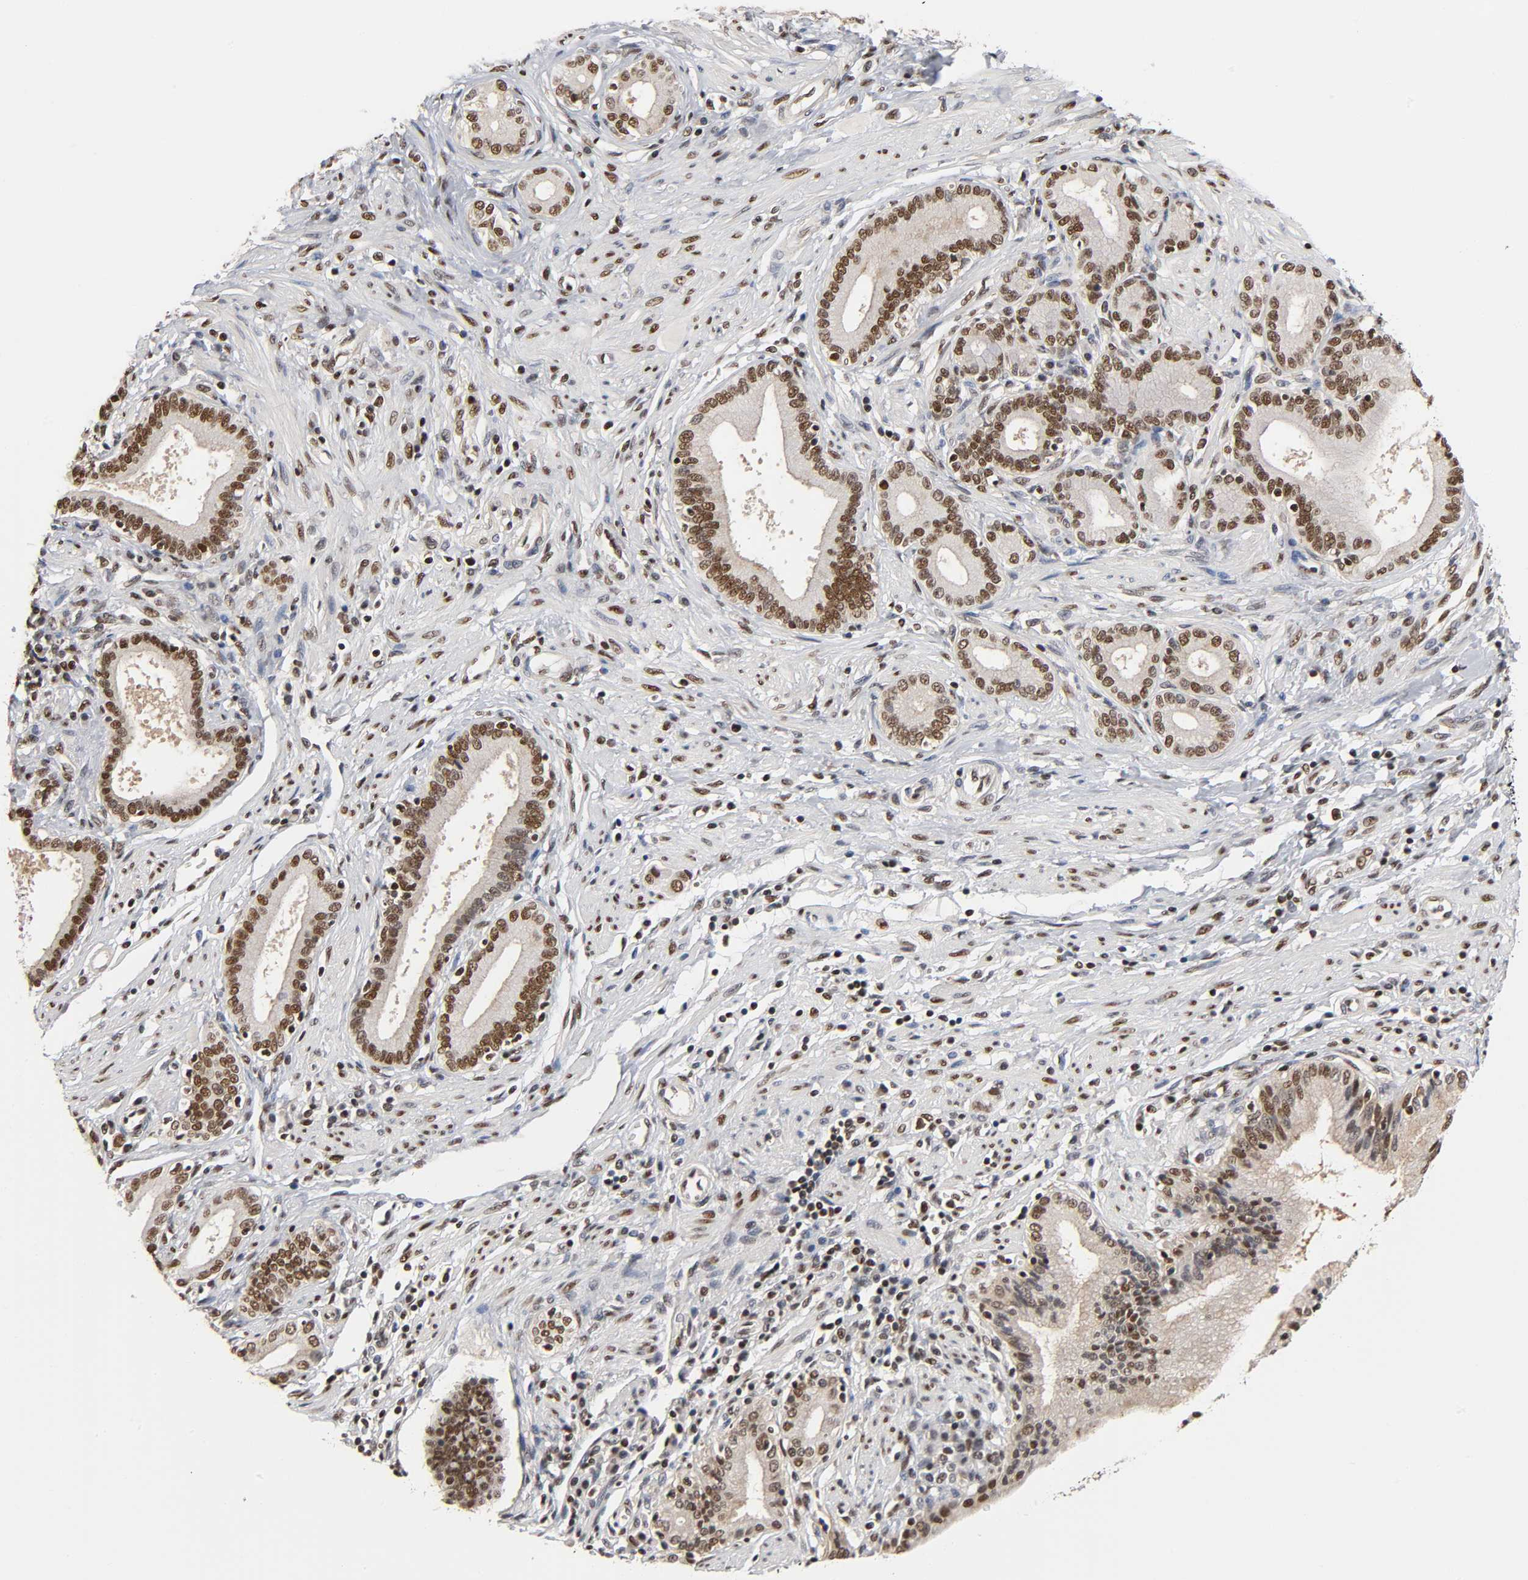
{"staining": {"intensity": "strong", "quantity": ">75%", "location": "nuclear"}, "tissue": "pancreatic cancer", "cell_type": "Tumor cells", "image_type": "cancer", "snomed": [{"axis": "morphology", "description": "Adenocarcinoma, NOS"}, {"axis": "topography", "description": "Pancreas"}], "caption": "Pancreatic cancer (adenocarcinoma) tissue reveals strong nuclear staining in approximately >75% of tumor cells The staining was performed using DAB (3,3'-diaminobenzidine), with brown indicating positive protein expression. Nuclei are stained blue with hematoxylin.", "gene": "ILKAP", "patient": {"sex": "female", "age": 48}}